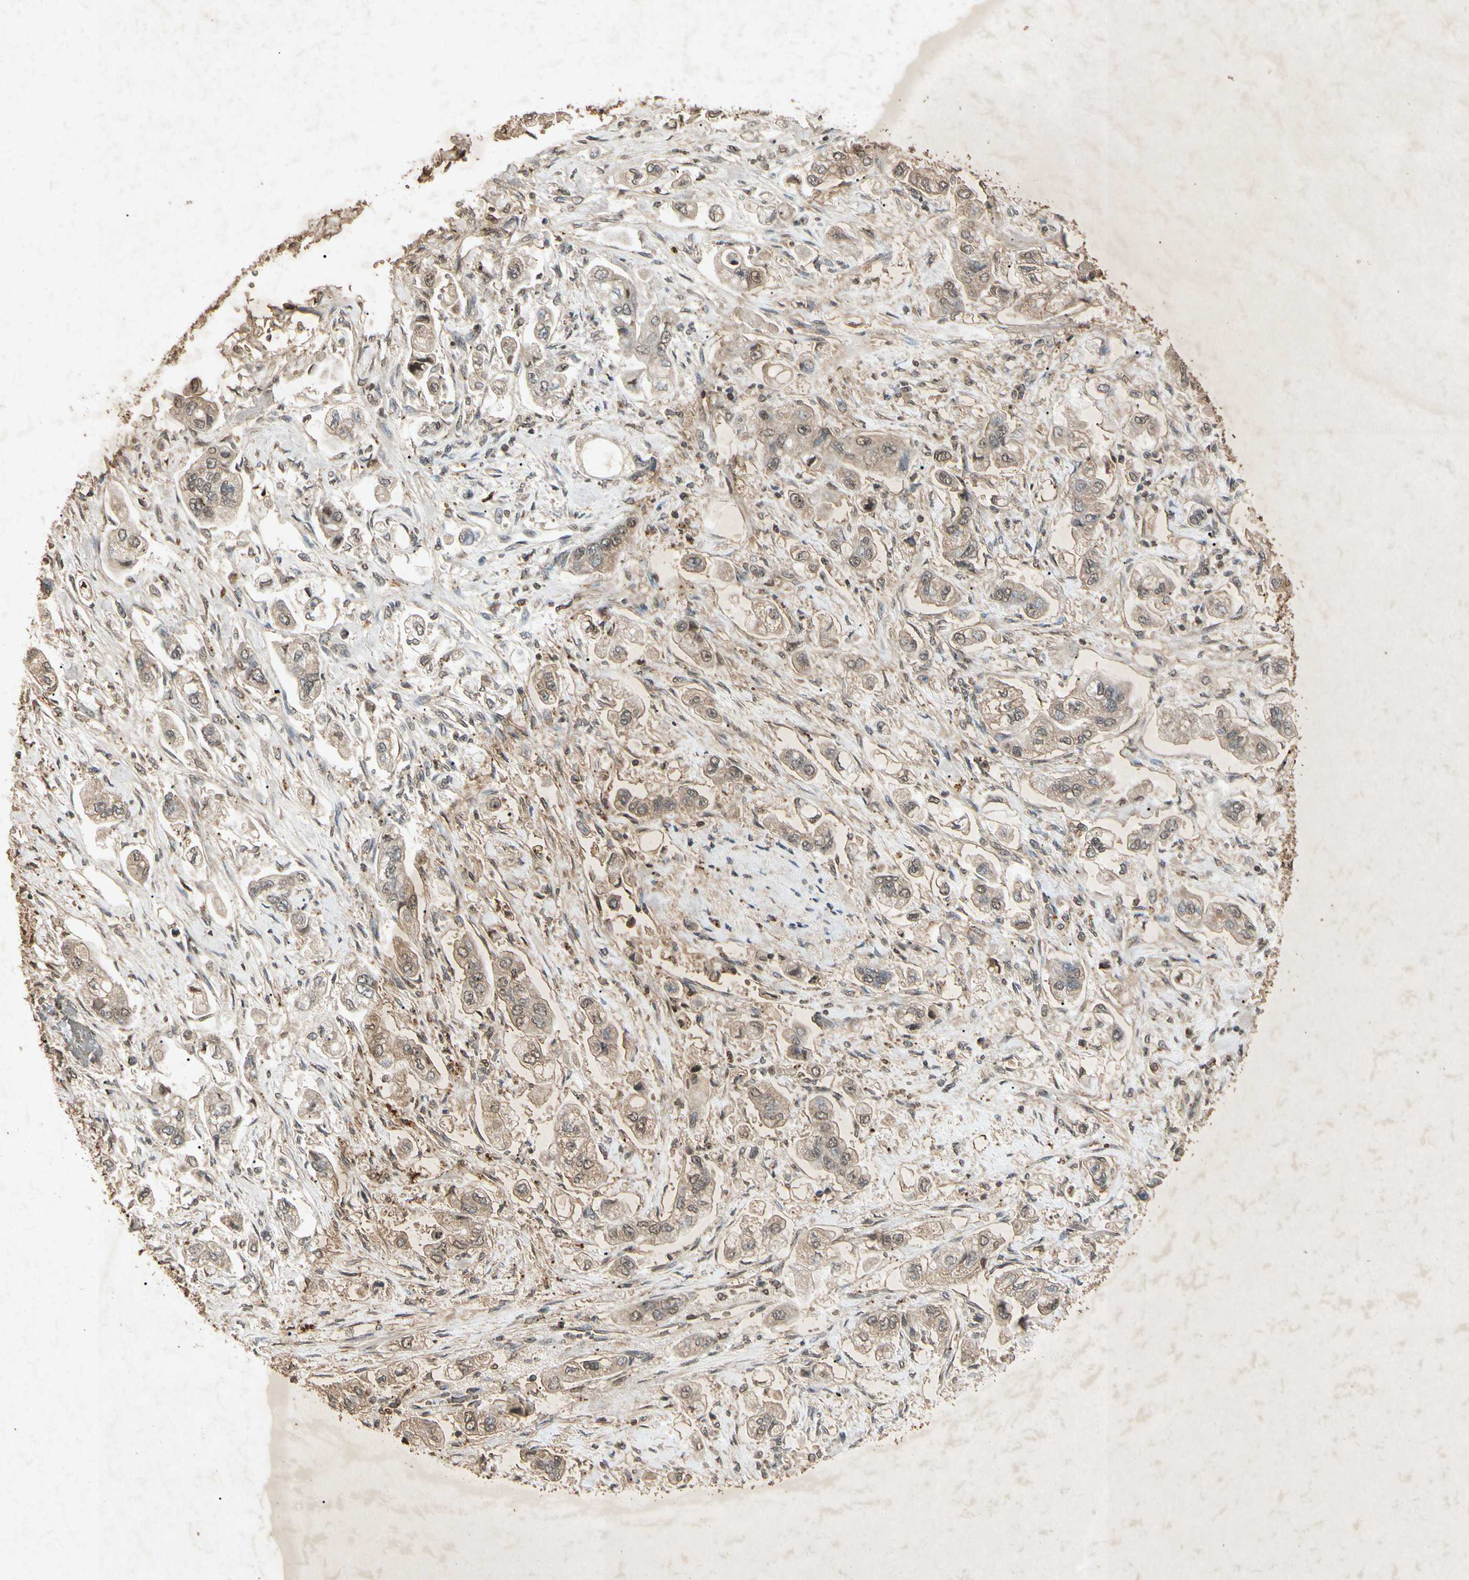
{"staining": {"intensity": "weak", "quantity": ">75%", "location": "cytoplasmic/membranous"}, "tissue": "stomach cancer", "cell_type": "Tumor cells", "image_type": "cancer", "snomed": [{"axis": "morphology", "description": "Adenocarcinoma, NOS"}, {"axis": "topography", "description": "Stomach"}], "caption": "The immunohistochemical stain labels weak cytoplasmic/membranous staining in tumor cells of stomach cancer tissue.", "gene": "MSRB1", "patient": {"sex": "male", "age": 62}}